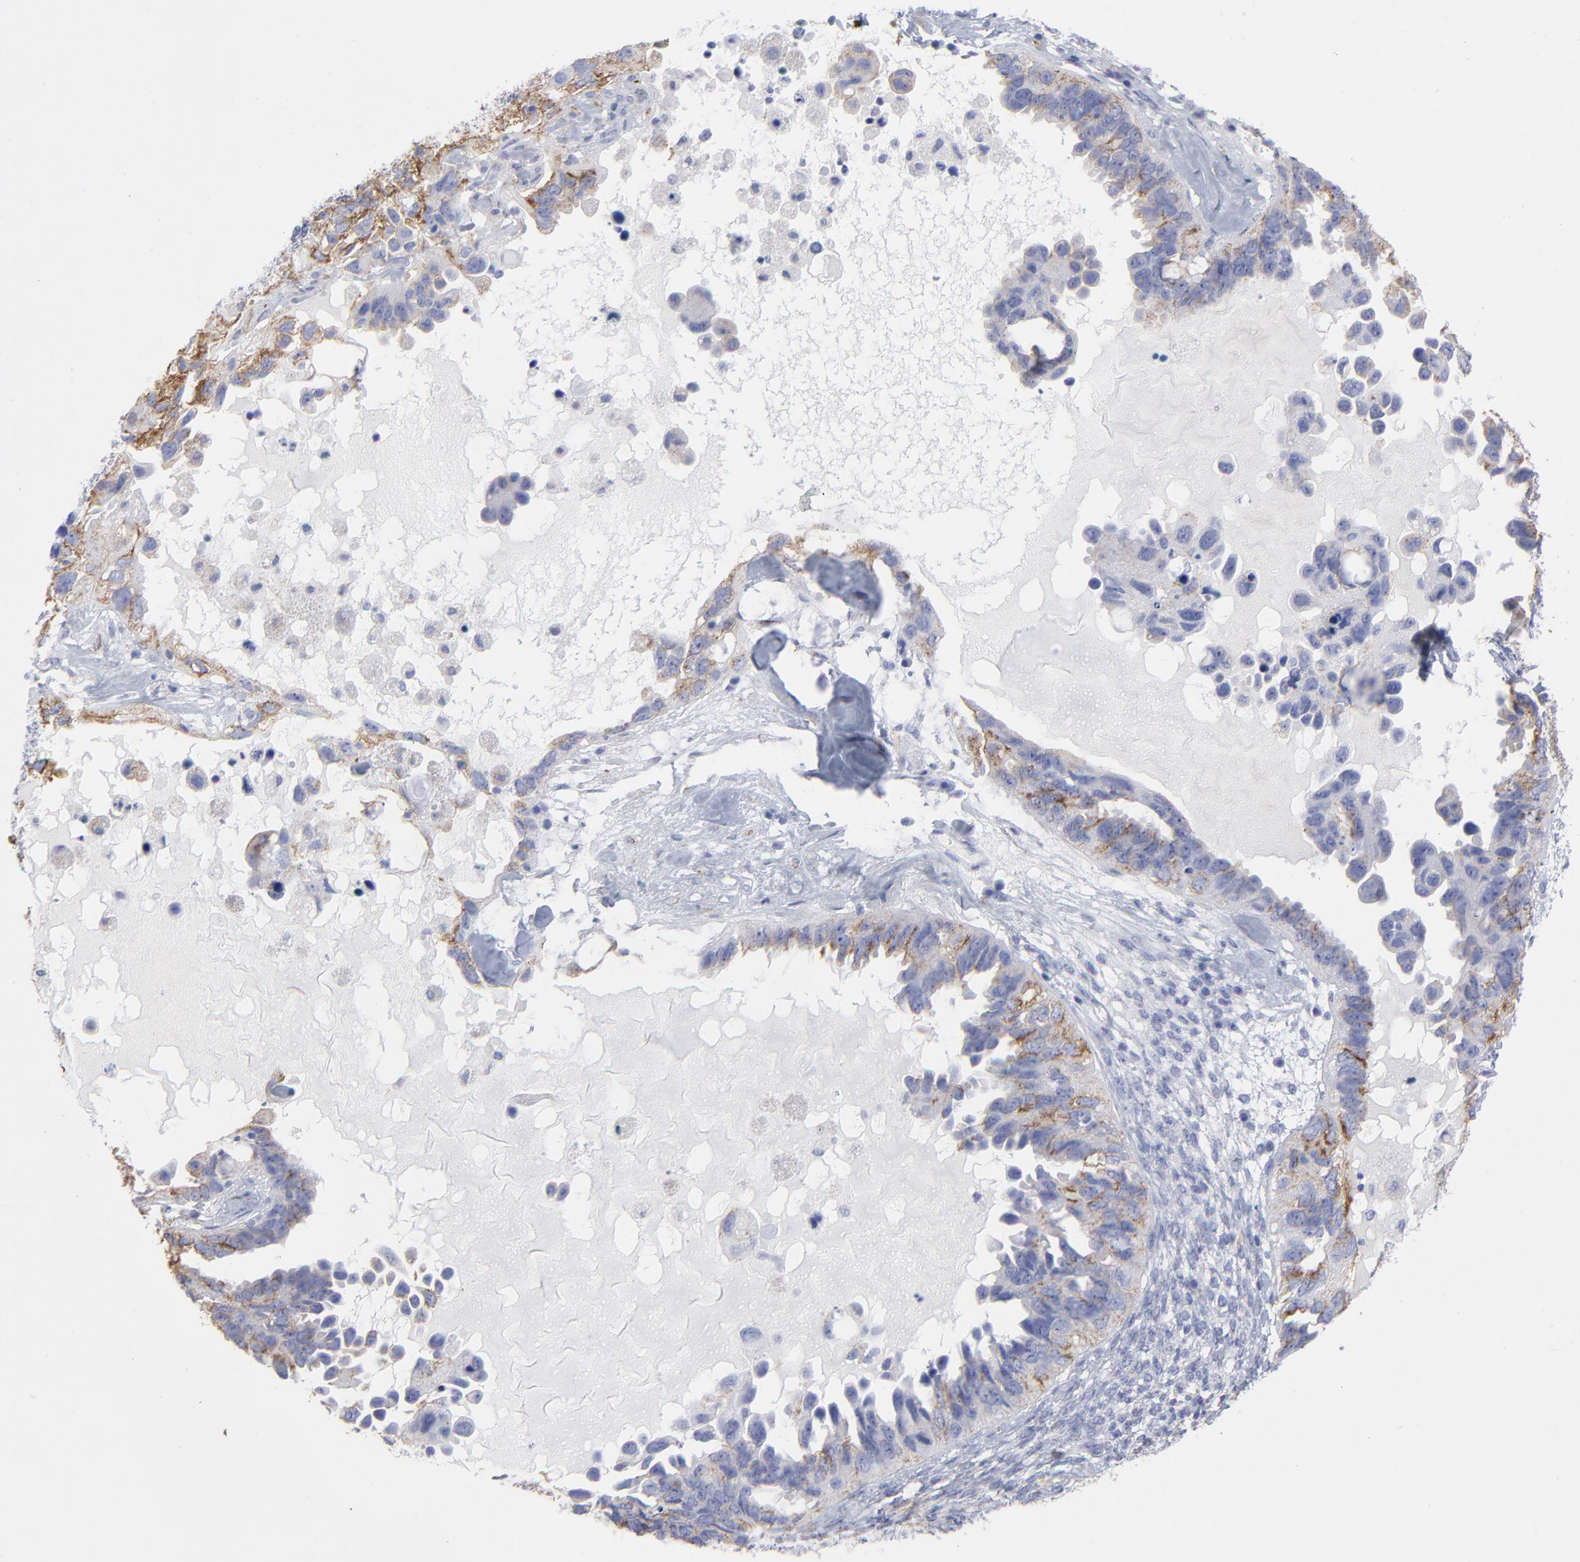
{"staining": {"intensity": "moderate", "quantity": "<25%", "location": "cytoplasmic/membranous"}, "tissue": "ovarian cancer", "cell_type": "Tumor cells", "image_type": "cancer", "snomed": [{"axis": "morphology", "description": "Cystadenocarcinoma, serous, NOS"}, {"axis": "topography", "description": "Ovary"}], "caption": "Immunohistochemistry (IHC) (DAB) staining of human serous cystadenocarcinoma (ovarian) shows moderate cytoplasmic/membranous protein expression in about <25% of tumor cells.", "gene": "CNTN3", "patient": {"sex": "female", "age": 82}}